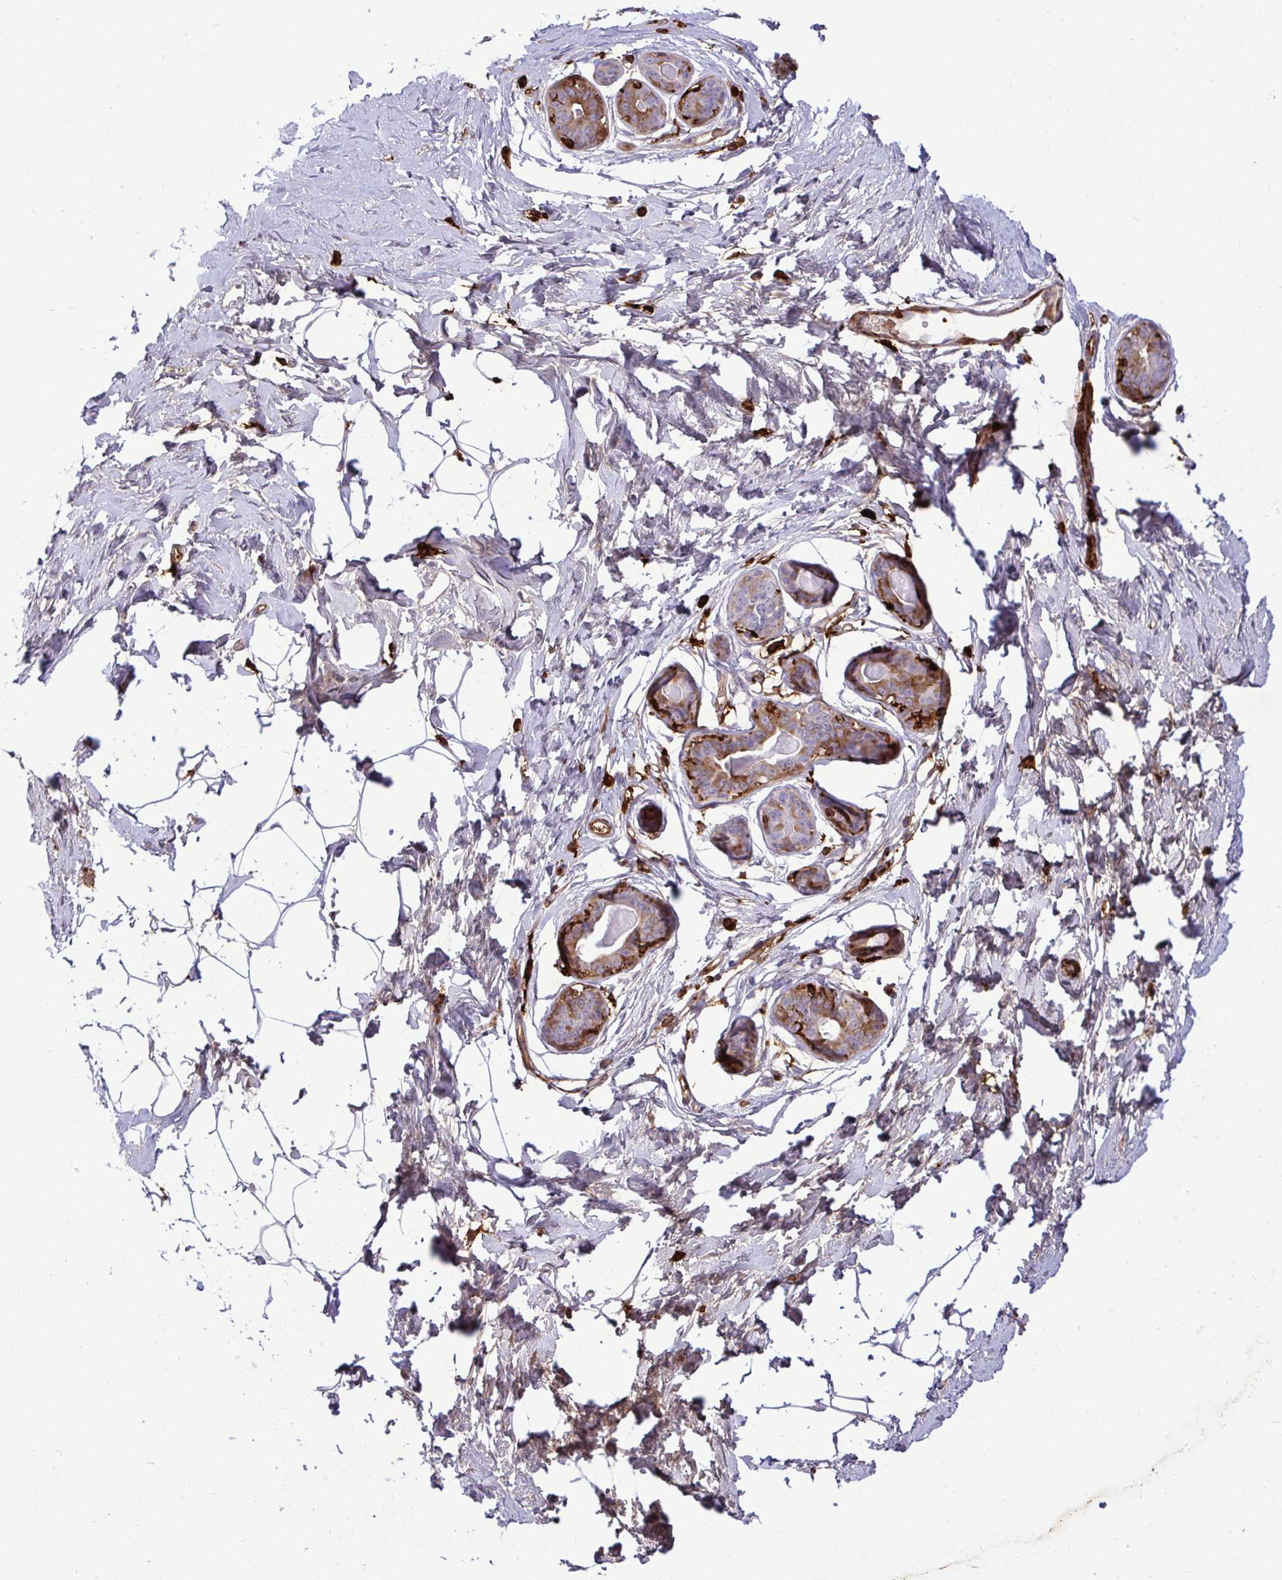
{"staining": {"intensity": "negative", "quantity": "none", "location": "none"}, "tissue": "breast", "cell_type": "Adipocytes", "image_type": "normal", "snomed": [{"axis": "morphology", "description": "Normal tissue, NOS"}, {"axis": "topography", "description": "Breast"}], "caption": "This histopathology image is of unremarkable breast stained with immunohistochemistry to label a protein in brown with the nuclei are counter-stained blue. There is no staining in adipocytes. (DAB IHC with hematoxylin counter stain).", "gene": "F2", "patient": {"sex": "female", "age": 45}}